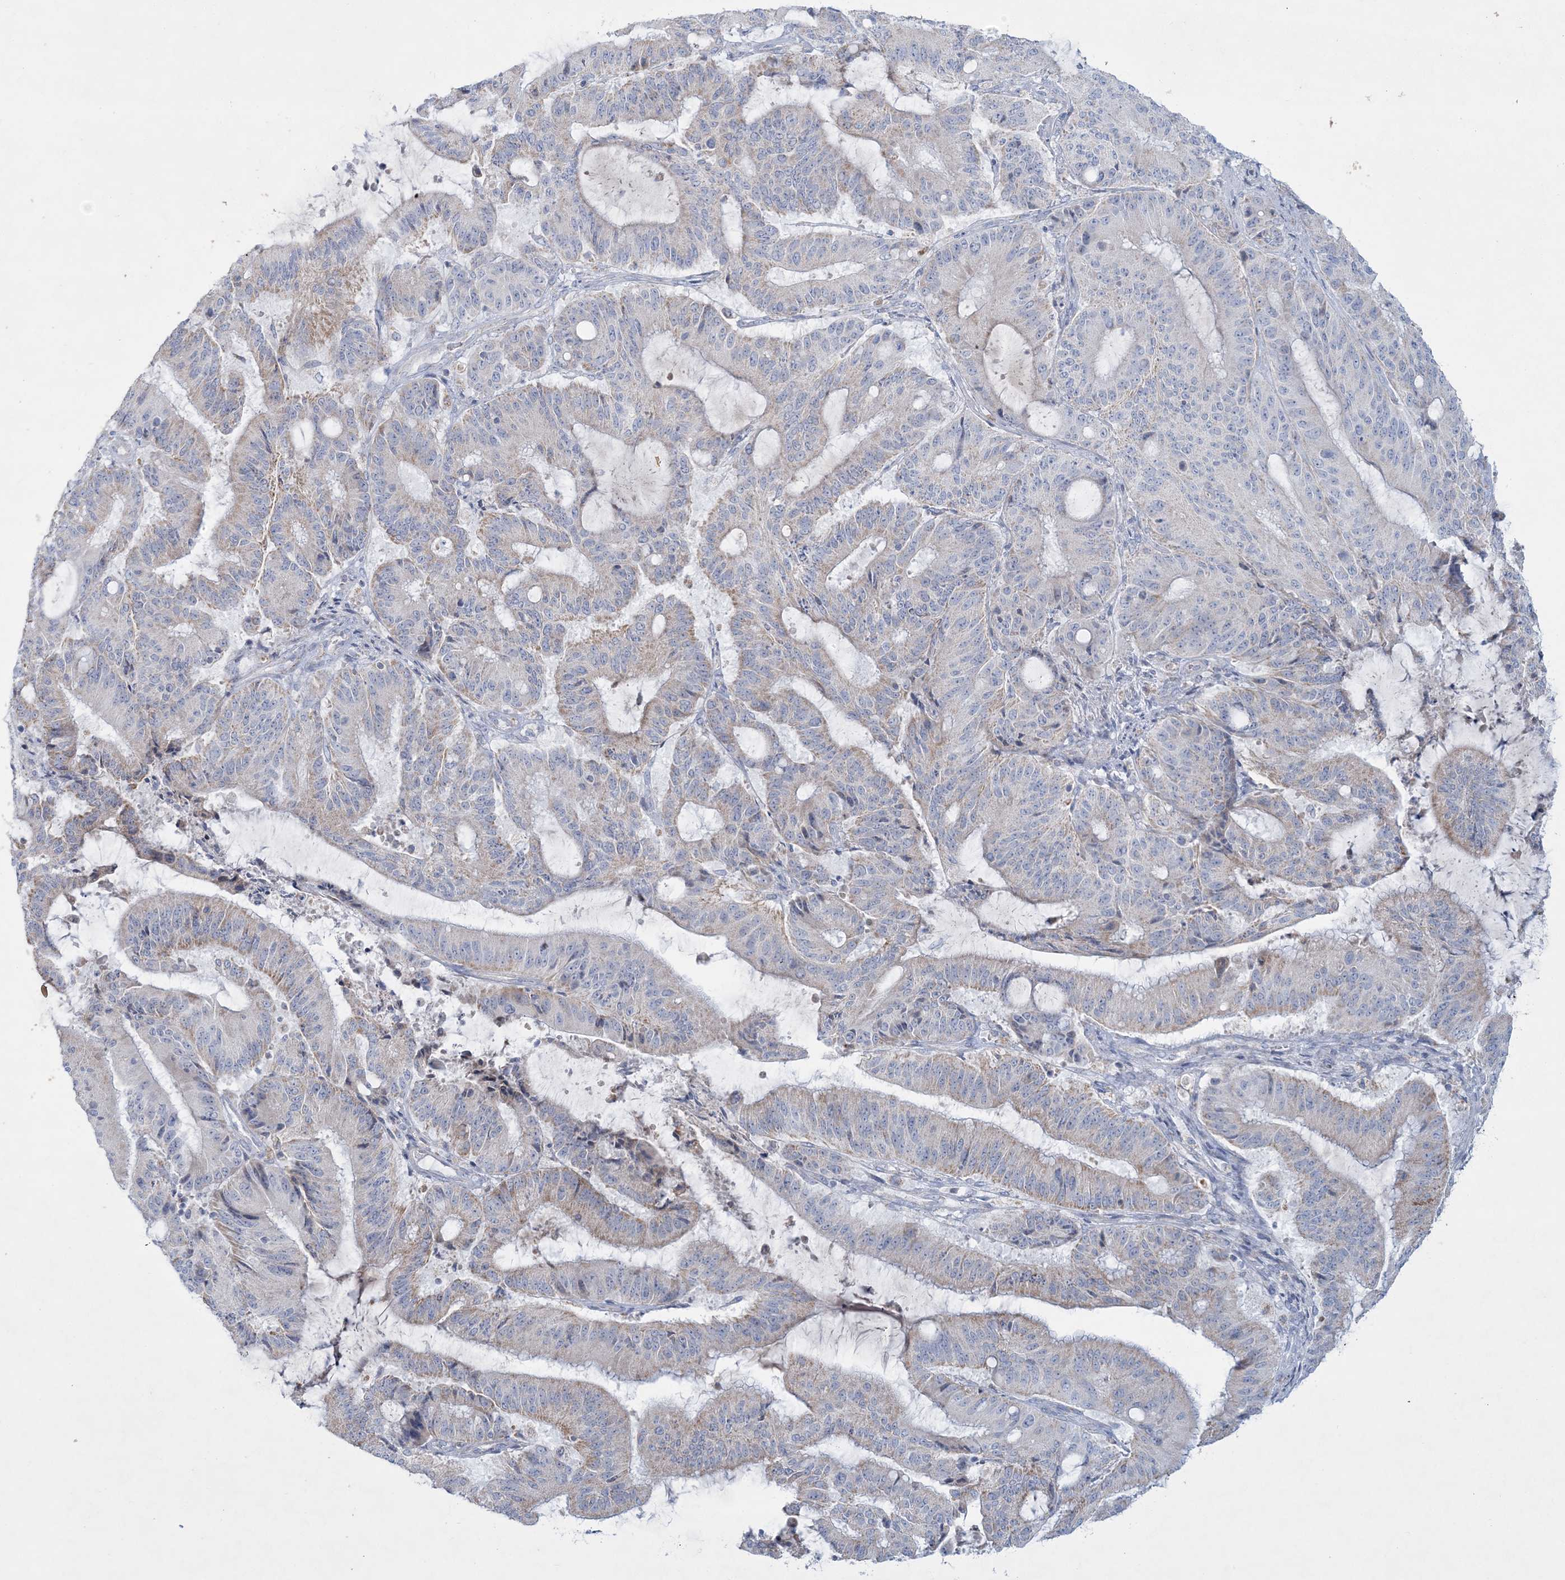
{"staining": {"intensity": "weak", "quantity": "<25%", "location": "cytoplasmic/membranous"}, "tissue": "liver cancer", "cell_type": "Tumor cells", "image_type": "cancer", "snomed": [{"axis": "morphology", "description": "Normal tissue, NOS"}, {"axis": "morphology", "description": "Cholangiocarcinoma"}, {"axis": "topography", "description": "Liver"}, {"axis": "topography", "description": "Peripheral nerve tissue"}], "caption": "High magnification brightfield microscopy of liver cancer stained with DAB (brown) and counterstained with hematoxylin (blue): tumor cells show no significant staining. (DAB (3,3'-diaminobenzidine) immunohistochemistry visualized using brightfield microscopy, high magnification).", "gene": "TBC1D7", "patient": {"sex": "female", "age": 73}}